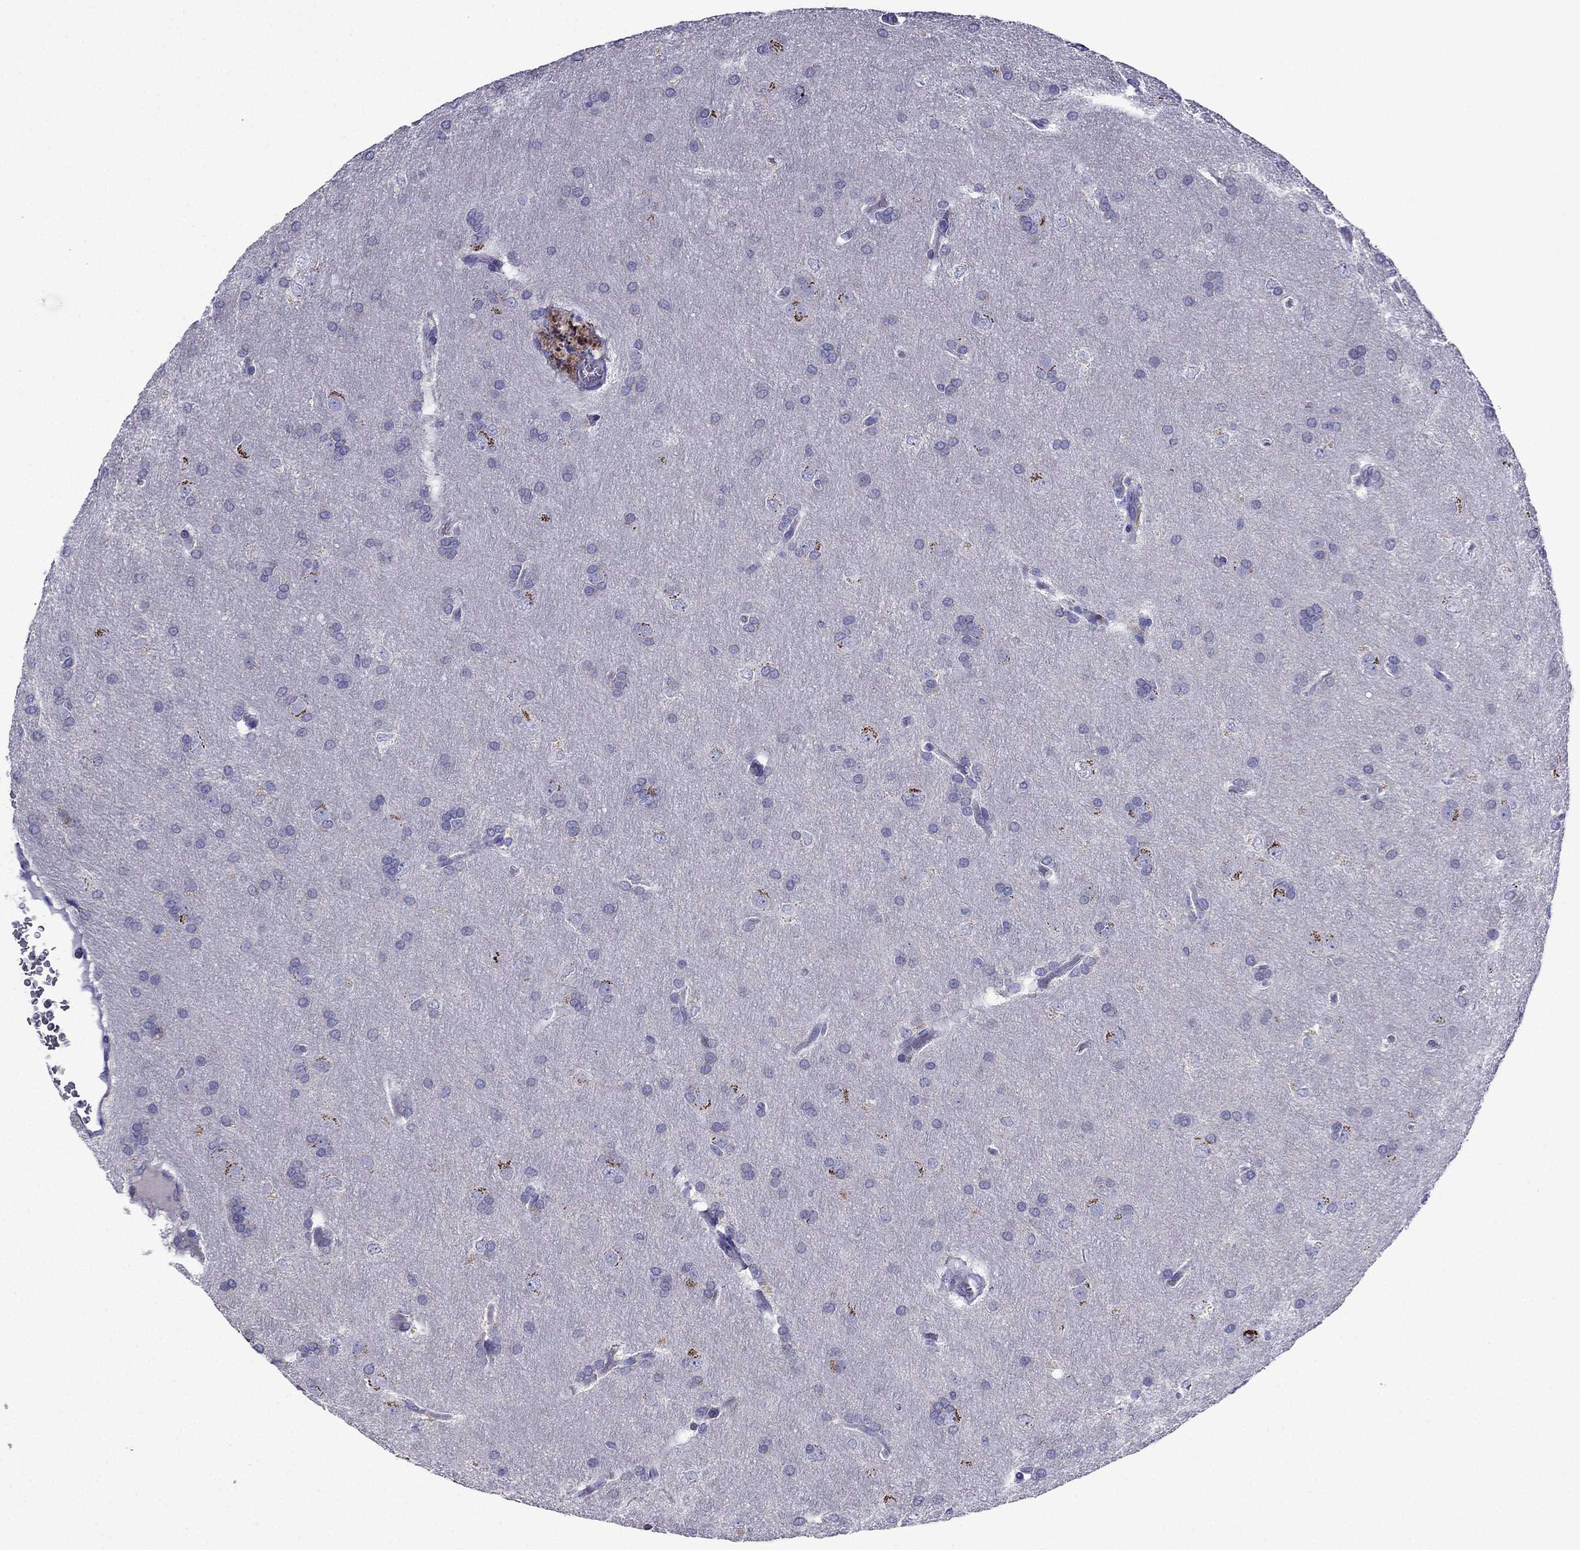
{"staining": {"intensity": "negative", "quantity": "none", "location": "none"}, "tissue": "glioma", "cell_type": "Tumor cells", "image_type": "cancer", "snomed": [{"axis": "morphology", "description": "Glioma, malignant, Low grade"}, {"axis": "topography", "description": "Brain"}], "caption": "Image shows no significant protein positivity in tumor cells of glioma.", "gene": "DSC1", "patient": {"sex": "female", "age": 32}}